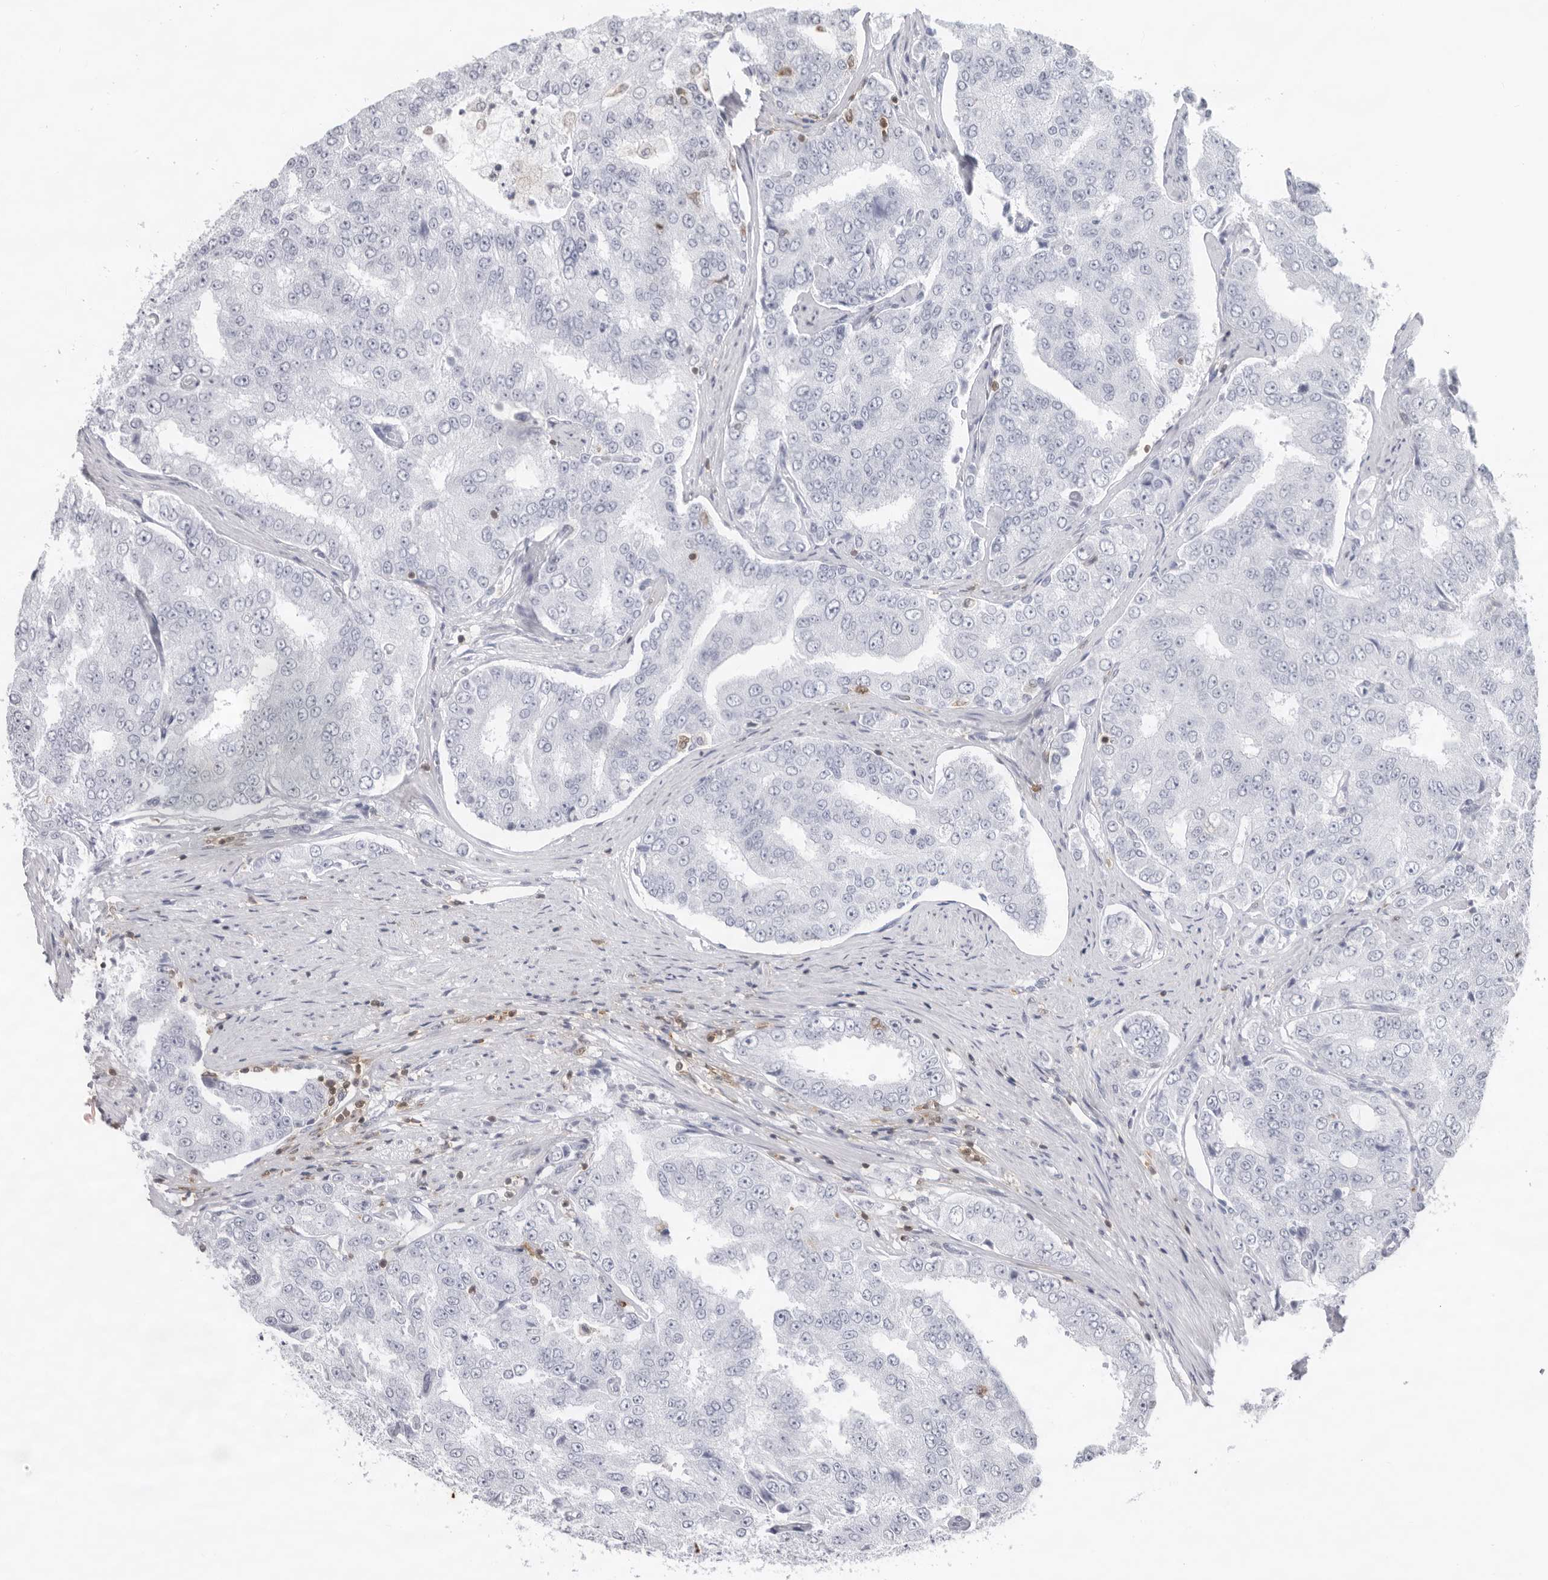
{"staining": {"intensity": "negative", "quantity": "none", "location": "none"}, "tissue": "prostate cancer", "cell_type": "Tumor cells", "image_type": "cancer", "snomed": [{"axis": "morphology", "description": "Adenocarcinoma, High grade"}, {"axis": "topography", "description": "Prostate"}], "caption": "Prostate cancer (adenocarcinoma (high-grade)) stained for a protein using IHC displays no staining tumor cells.", "gene": "FMNL1", "patient": {"sex": "male", "age": 58}}